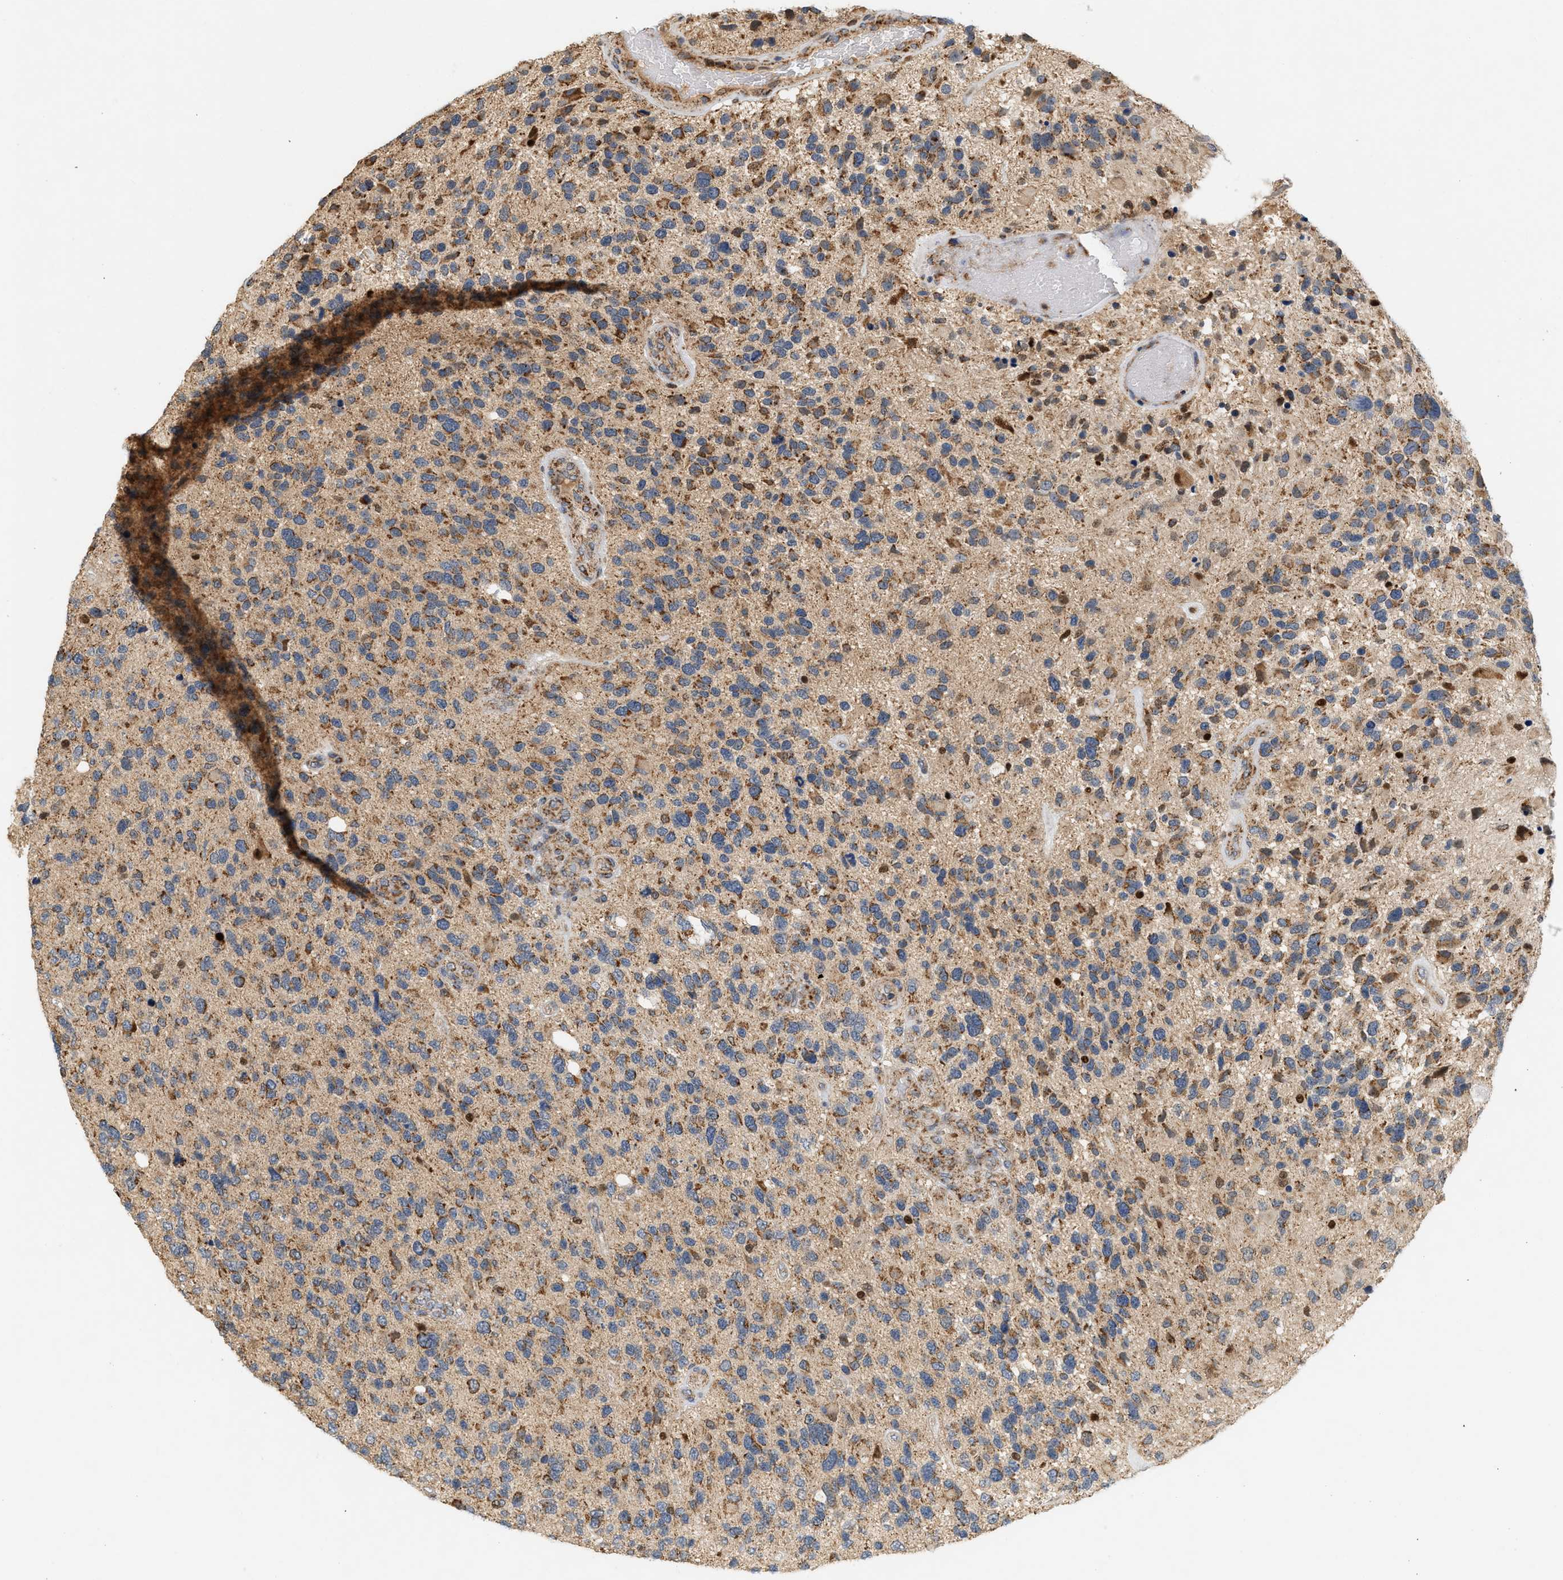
{"staining": {"intensity": "moderate", "quantity": "25%-75%", "location": "nuclear"}, "tissue": "glioma", "cell_type": "Tumor cells", "image_type": "cancer", "snomed": [{"axis": "morphology", "description": "Glioma, malignant, High grade"}, {"axis": "topography", "description": "Brain"}], "caption": "A high-resolution photomicrograph shows immunohistochemistry (IHC) staining of malignant high-grade glioma, which reveals moderate nuclear staining in about 25%-75% of tumor cells. Nuclei are stained in blue.", "gene": "MCU", "patient": {"sex": "female", "age": 58}}